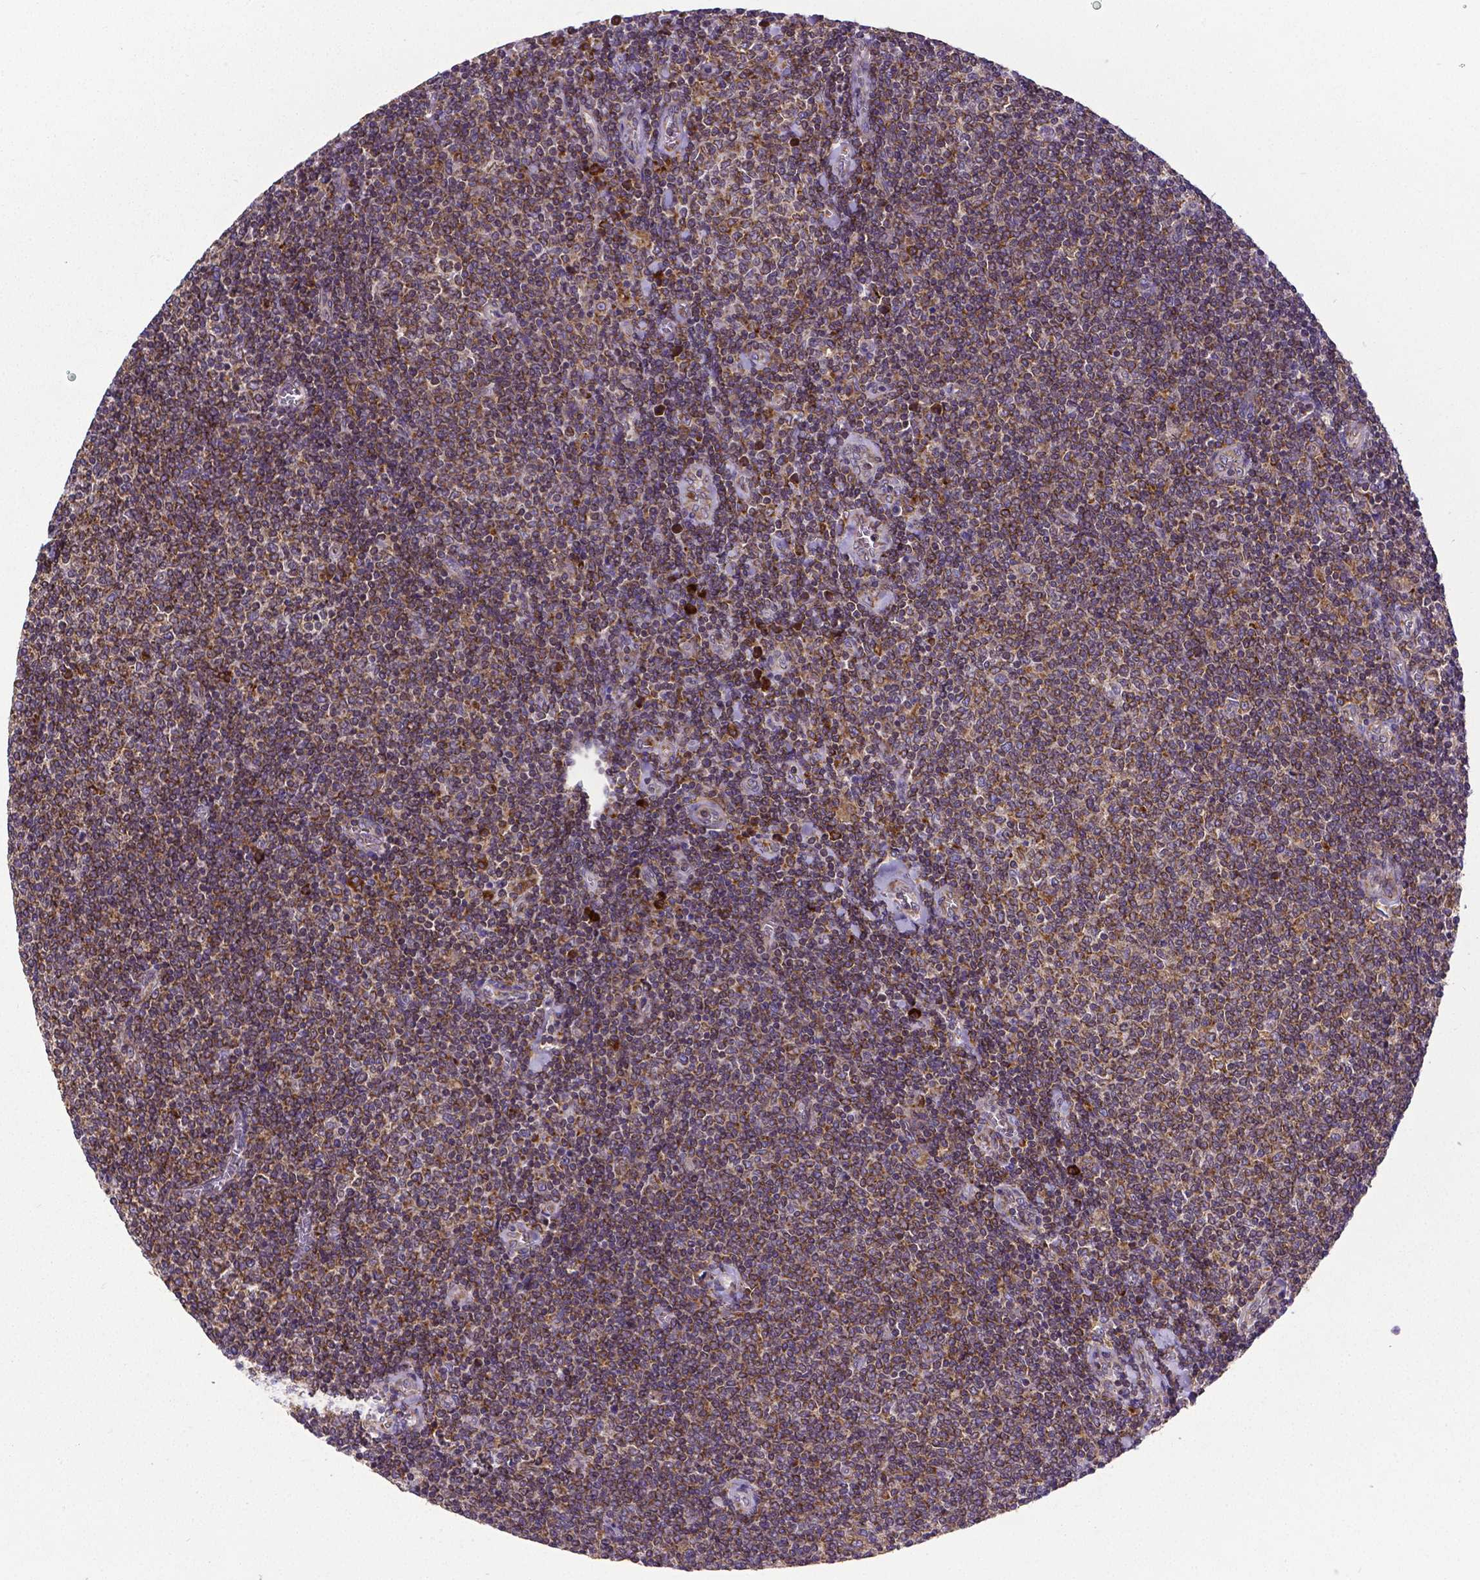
{"staining": {"intensity": "strong", "quantity": "25%-75%", "location": "cytoplasmic/membranous"}, "tissue": "lymphoma", "cell_type": "Tumor cells", "image_type": "cancer", "snomed": [{"axis": "morphology", "description": "Malignant lymphoma, non-Hodgkin's type, Low grade"}, {"axis": "topography", "description": "Lymph node"}], "caption": "High-magnification brightfield microscopy of lymphoma stained with DAB (3,3'-diaminobenzidine) (brown) and counterstained with hematoxylin (blue). tumor cells exhibit strong cytoplasmic/membranous staining is appreciated in approximately25%-75% of cells.", "gene": "MTDH", "patient": {"sex": "male", "age": 52}}